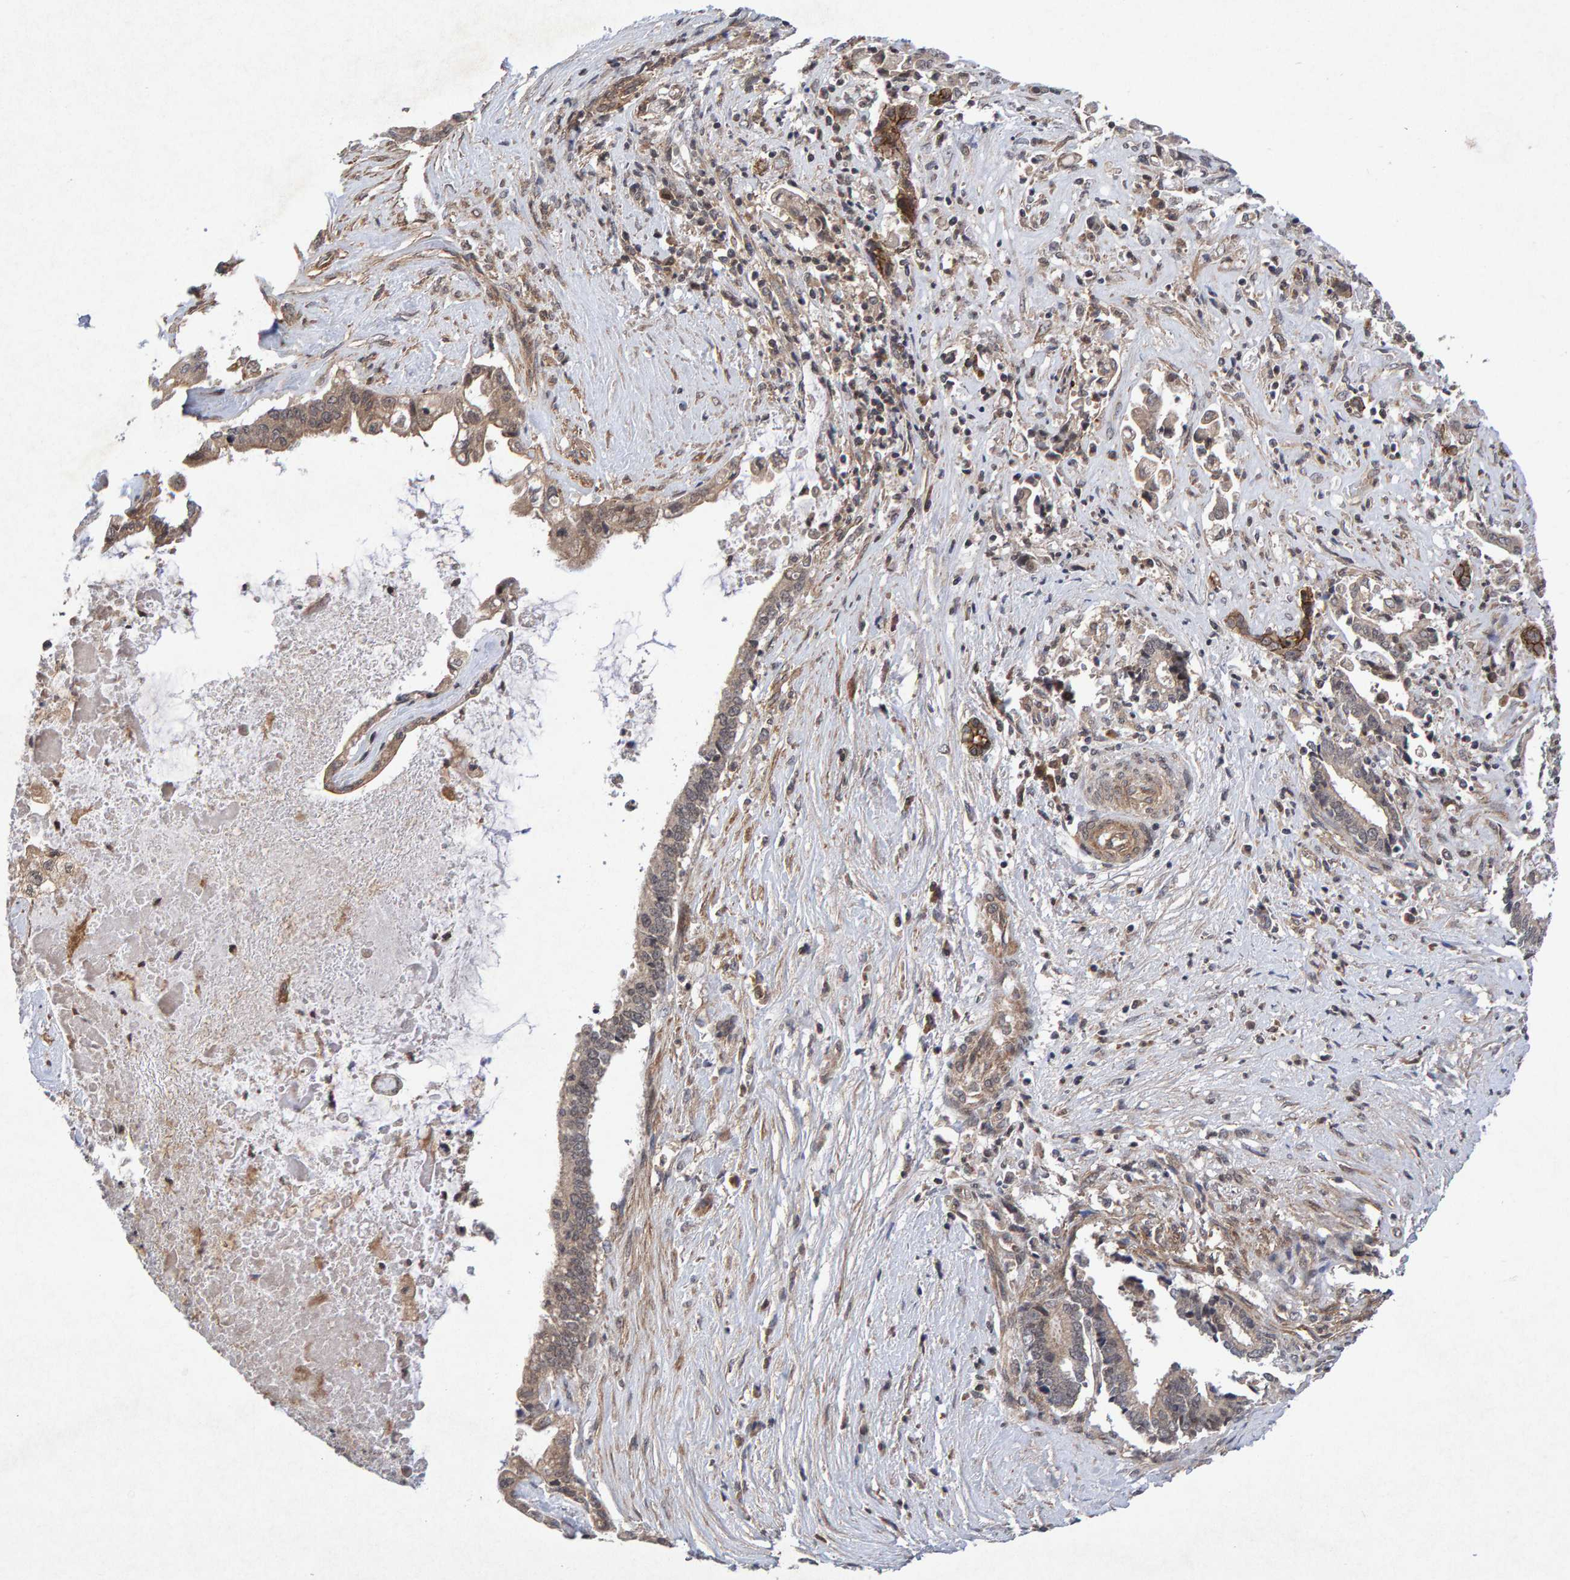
{"staining": {"intensity": "weak", "quantity": "<25%", "location": "cytoplasmic/membranous"}, "tissue": "liver cancer", "cell_type": "Tumor cells", "image_type": "cancer", "snomed": [{"axis": "morphology", "description": "Cholangiocarcinoma"}, {"axis": "topography", "description": "Liver"}], "caption": "Tumor cells are negative for protein expression in human liver cholangiocarcinoma.", "gene": "CDH2", "patient": {"sex": "male", "age": 57}}